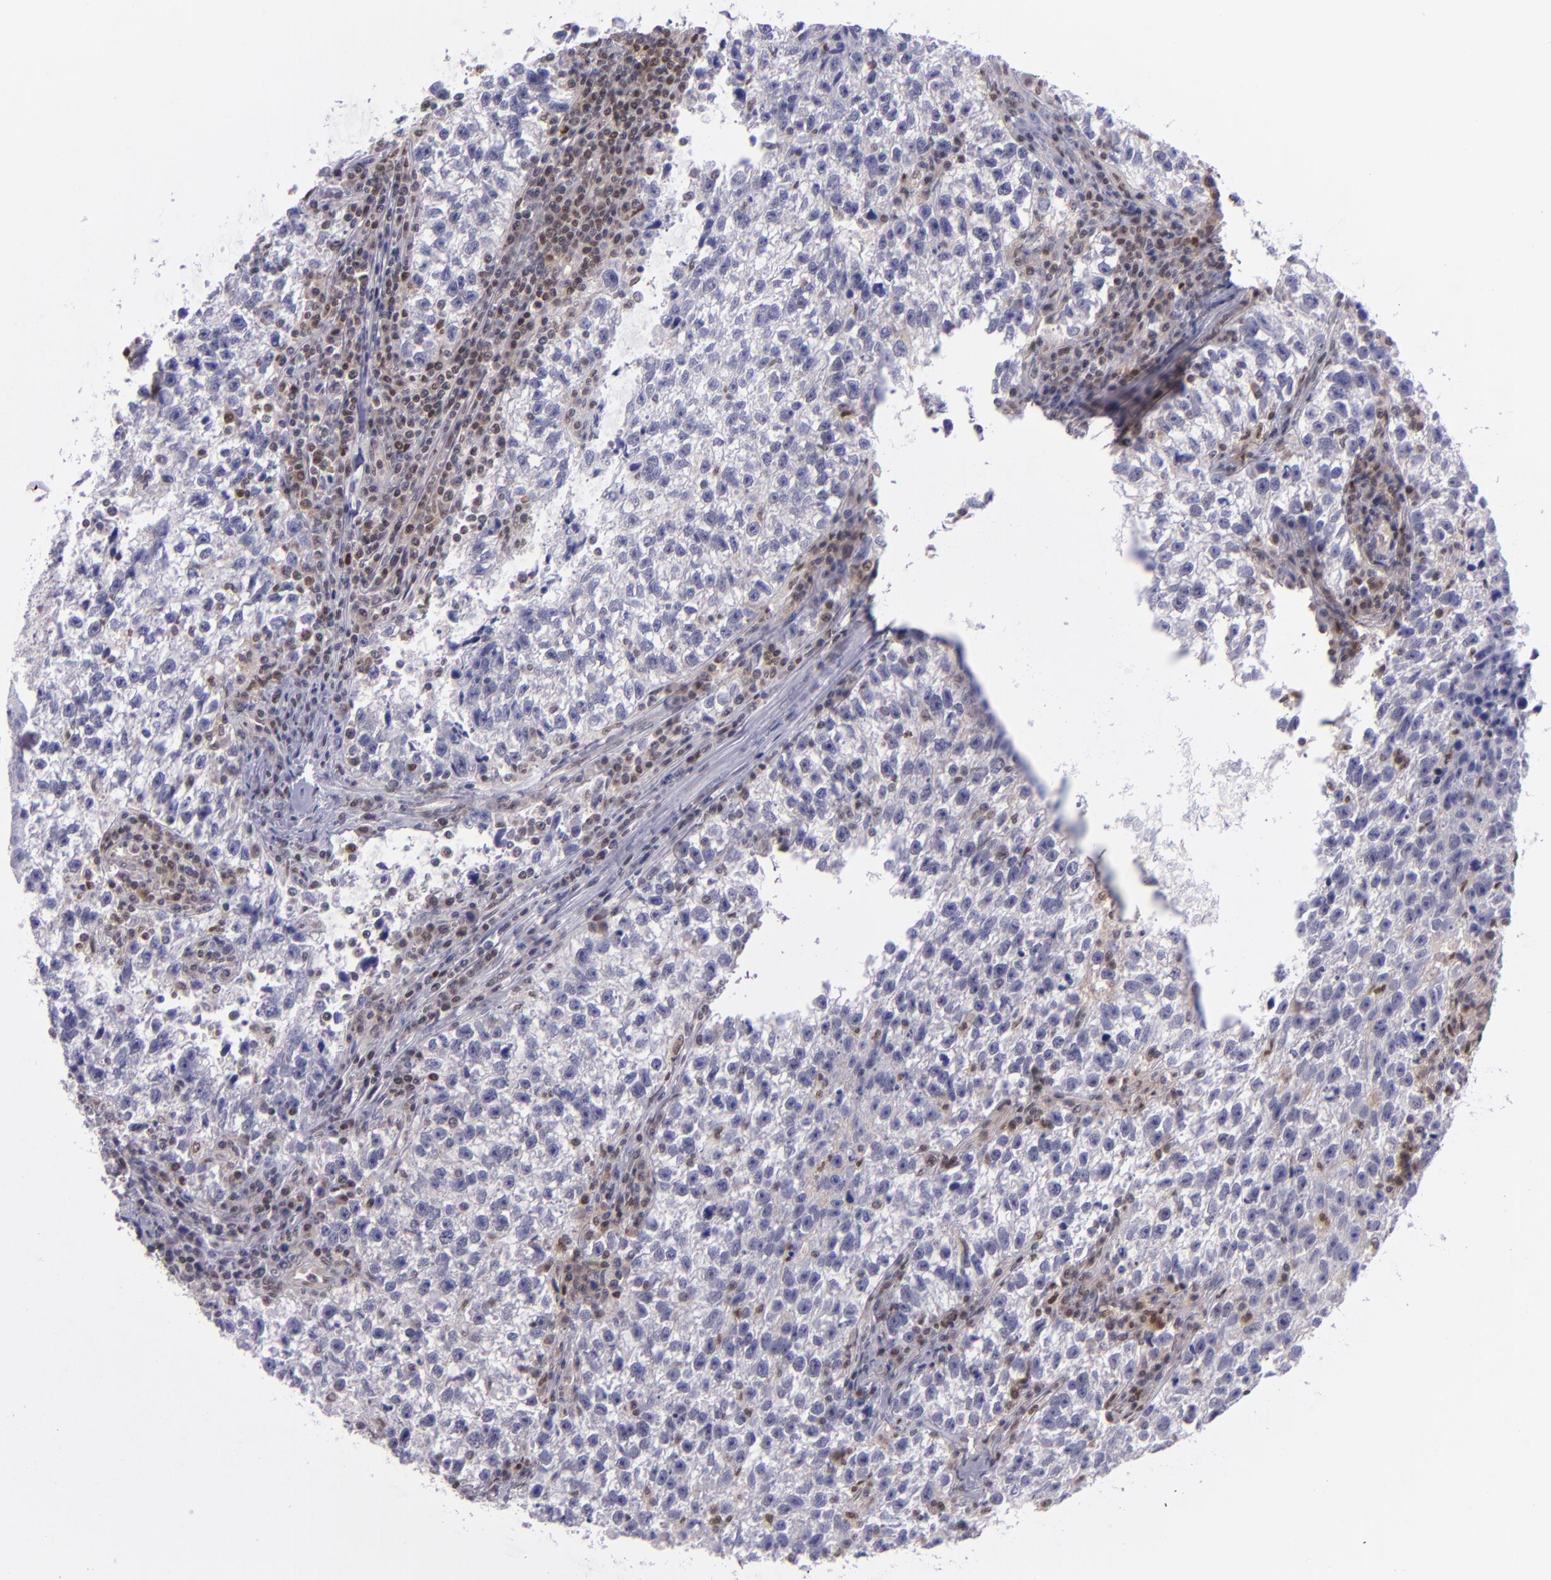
{"staining": {"intensity": "negative", "quantity": "none", "location": "none"}, "tissue": "testis cancer", "cell_type": "Tumor cells", "image_type": "cancer", "snomed": [{"axis": "morphology", "description": "Seminoma, NOS"}, {"axis": "topography", "description": "Testis"}], "caption": "DAB (3,3'-diaminobenzidine) immunohistochemical staining of testis cancer (seminoma) exhibits no significant expression in tumor cells.", "gene": "BAG1", "patient": {"sex": "male", "age": 38}}